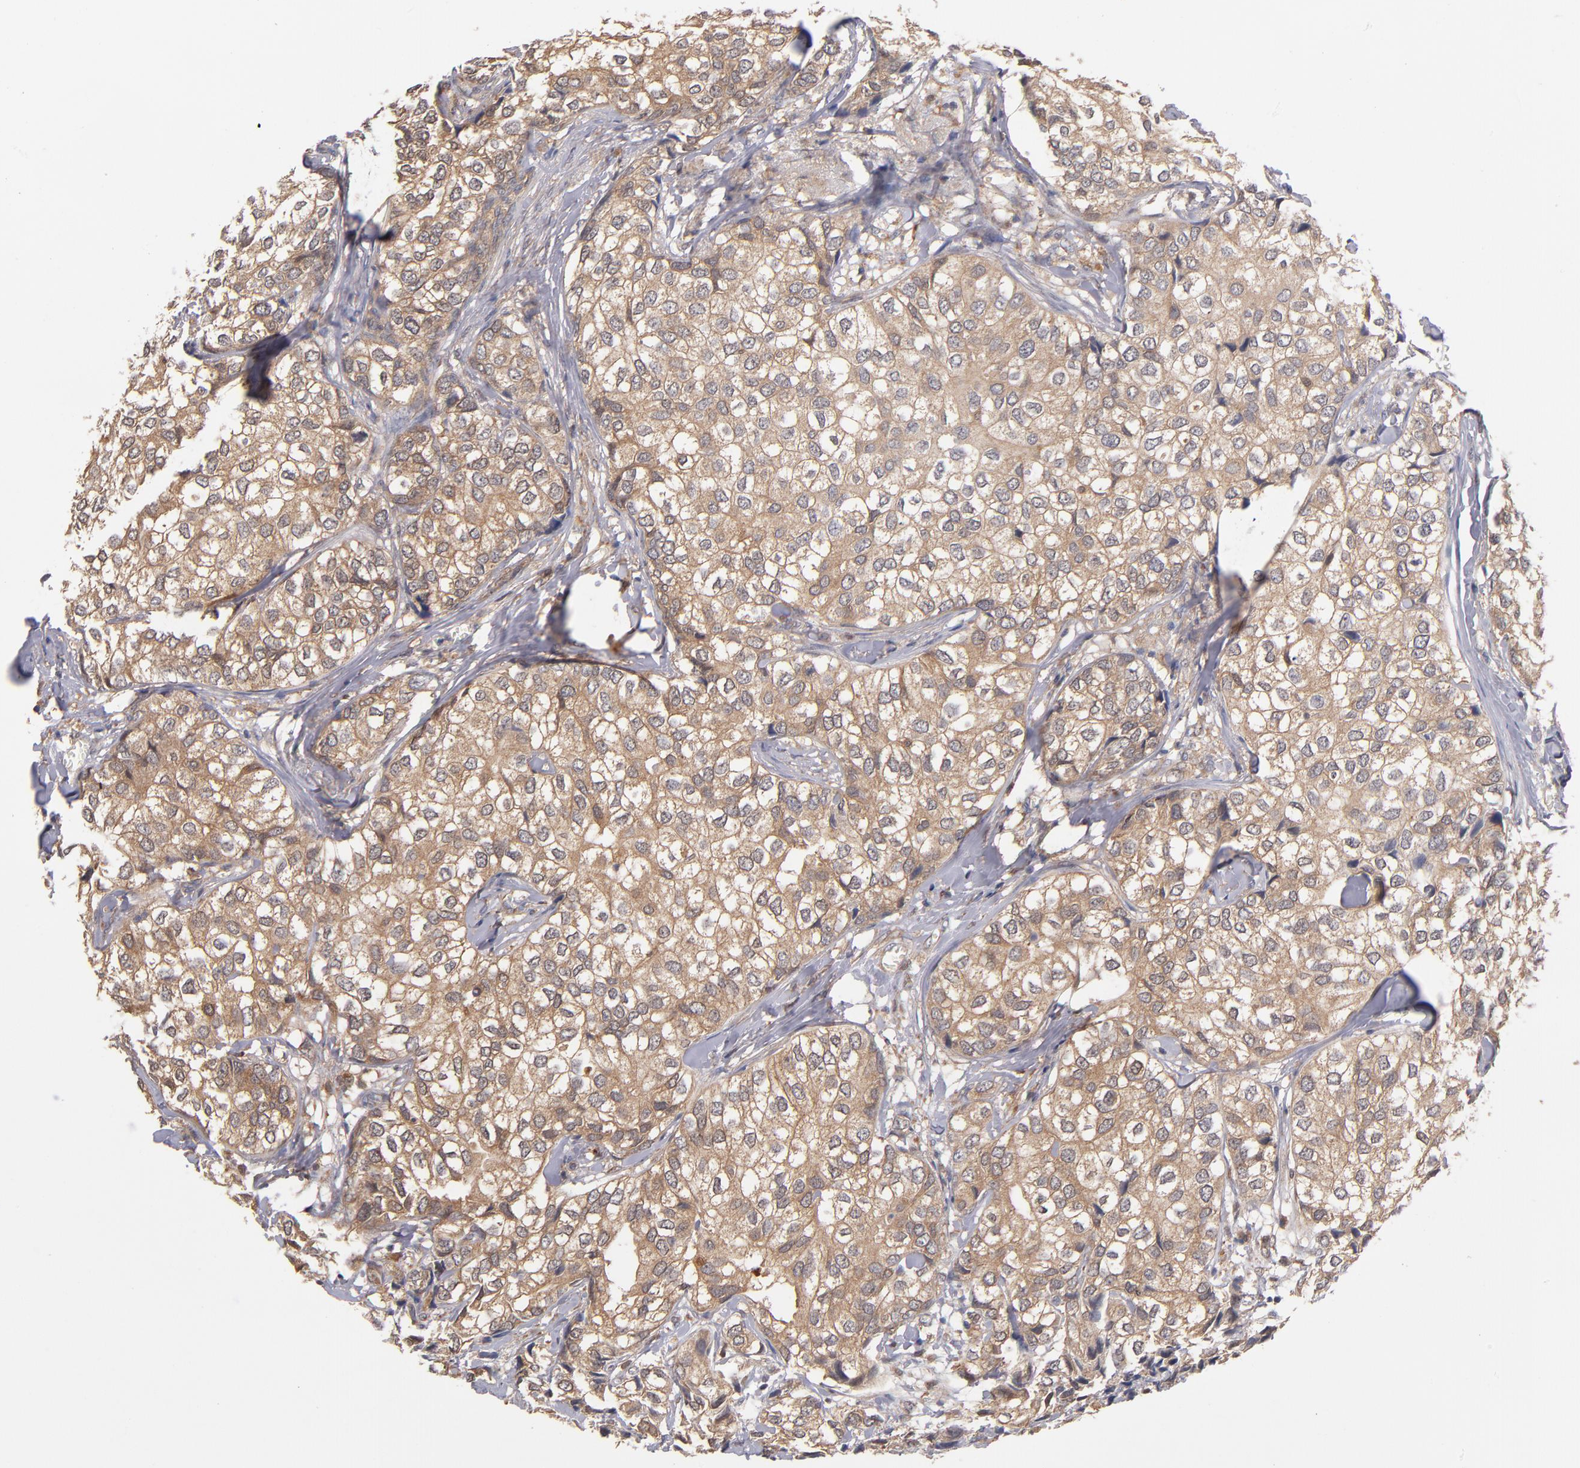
{"staining": {"intensity": "moderate", "quantity": ">75%", "location": "cytoplasmic/membranous"}, "tissue": "breast cancer", "cell_type": "Tumor cells", "image_type": "cancer", "snomed": [{"axis": "morphology", "description": "Duct carcinoma"}, {"axis": "topography", "description": "Breast"}], "caption": "Immunohistochemistry (IHC) (DAB) staining of invasive ductal carcinoma (breast) exhibits moderate cytoplasmic/membranous protein staining in about >75% of tumor cells.", "gene": "GMFG", "patient": {"sex": "female", "age": 68}}